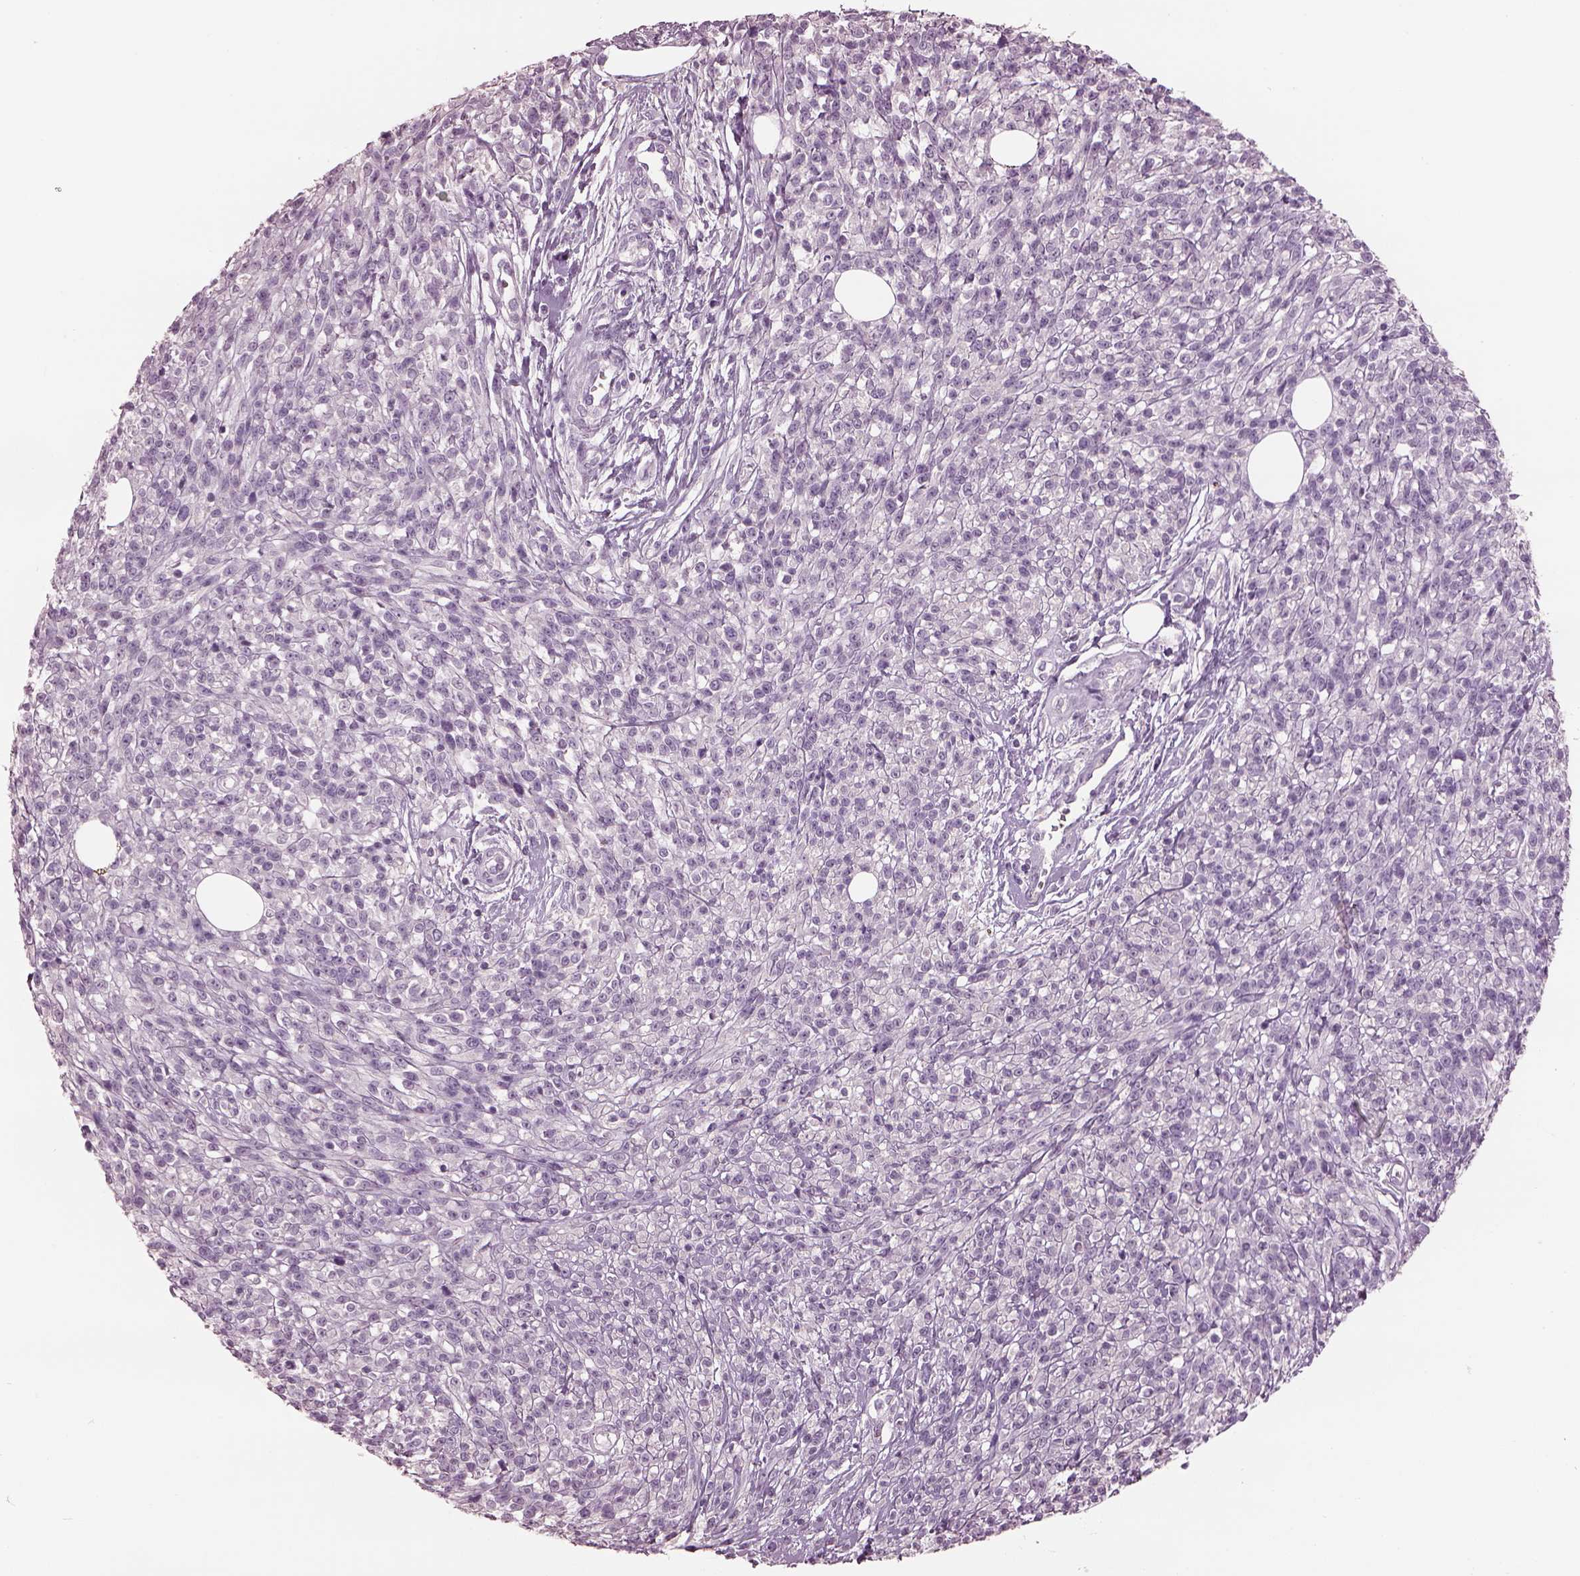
{"staining": {"intensity": "negative", "quantity": "none", "location": "none"}, "tissue": "melanoma", "cell_type": "Tumor cells", "image_type": "cancer", "snomed": [{"axis": "morphology", "description": "Malignant melanoma, NOS"}, {"axis": "topography", "description": "Skin"}, {"axis": "topography", "description": "Skin of trunk"}], "caption": "Tumor cells show no significant expression in melanoma. (DAB immunohistochemistry with hematoxylin counter stain).", "gene": "PACRG", "patient": {"sex": "male", "age": 74}}